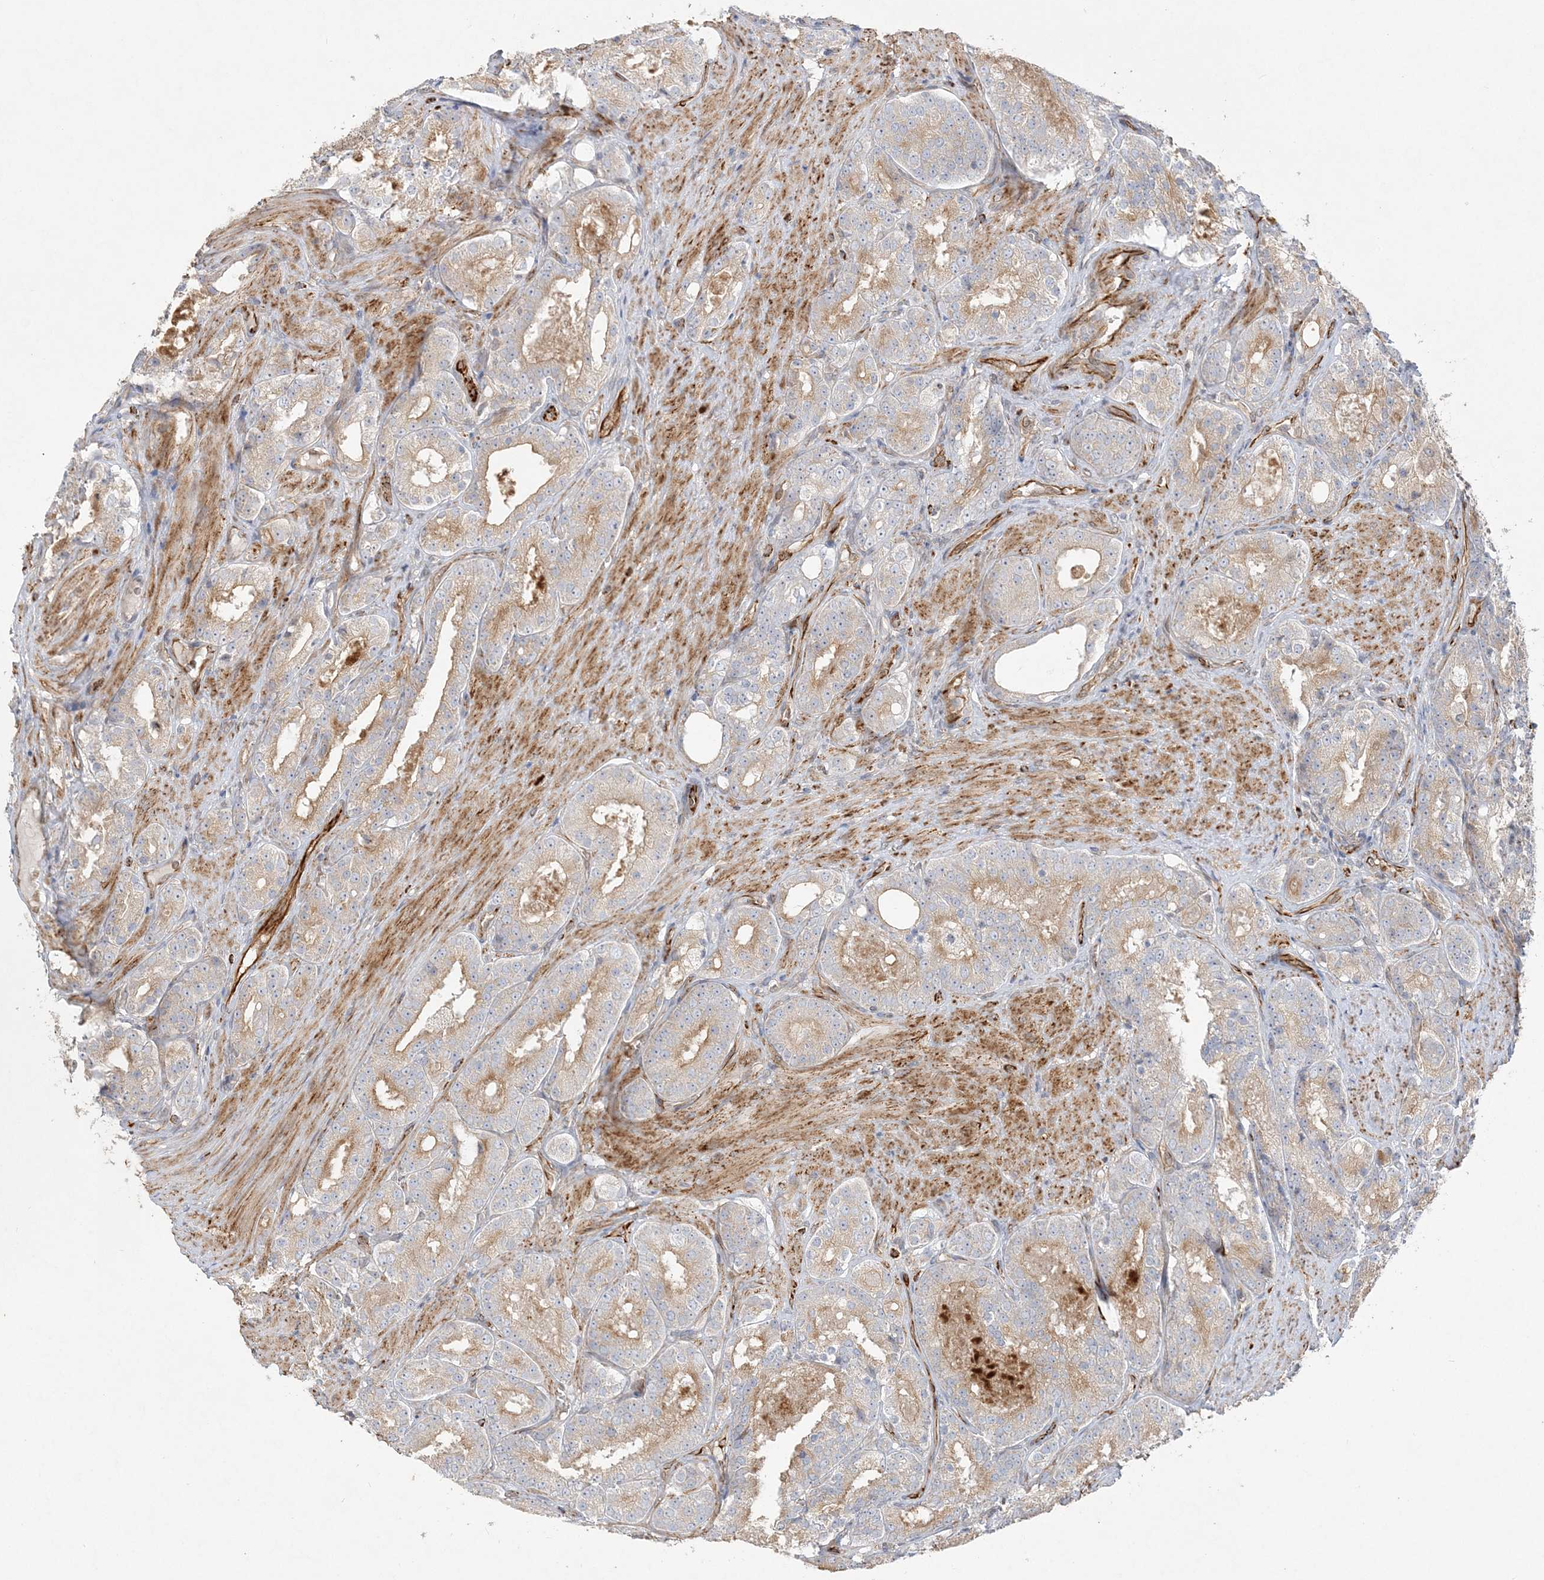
{"staining": {"intensity": "moderate", "quantity": ">75%", "location": "cytoplasmic/membranous"}, "tissue": "prostate cancer", "cell_type": "Tumor cells", "image_type": "cancer", "snomed": [{"axis": "morphology", "description": "Adenocarcinoma, High grade"}, {"axis": "topography", "description": "Prostate"}], "caption": "Immunohistochemical staining of prostate cancer (high-grade adenocarcinoma) shows medium levels of moderate cytoplasmic/membranous protein positivity in about >75% of tumor cells.", "gene": "INPP1", "patient": {"sex": "male", "age": 60}}